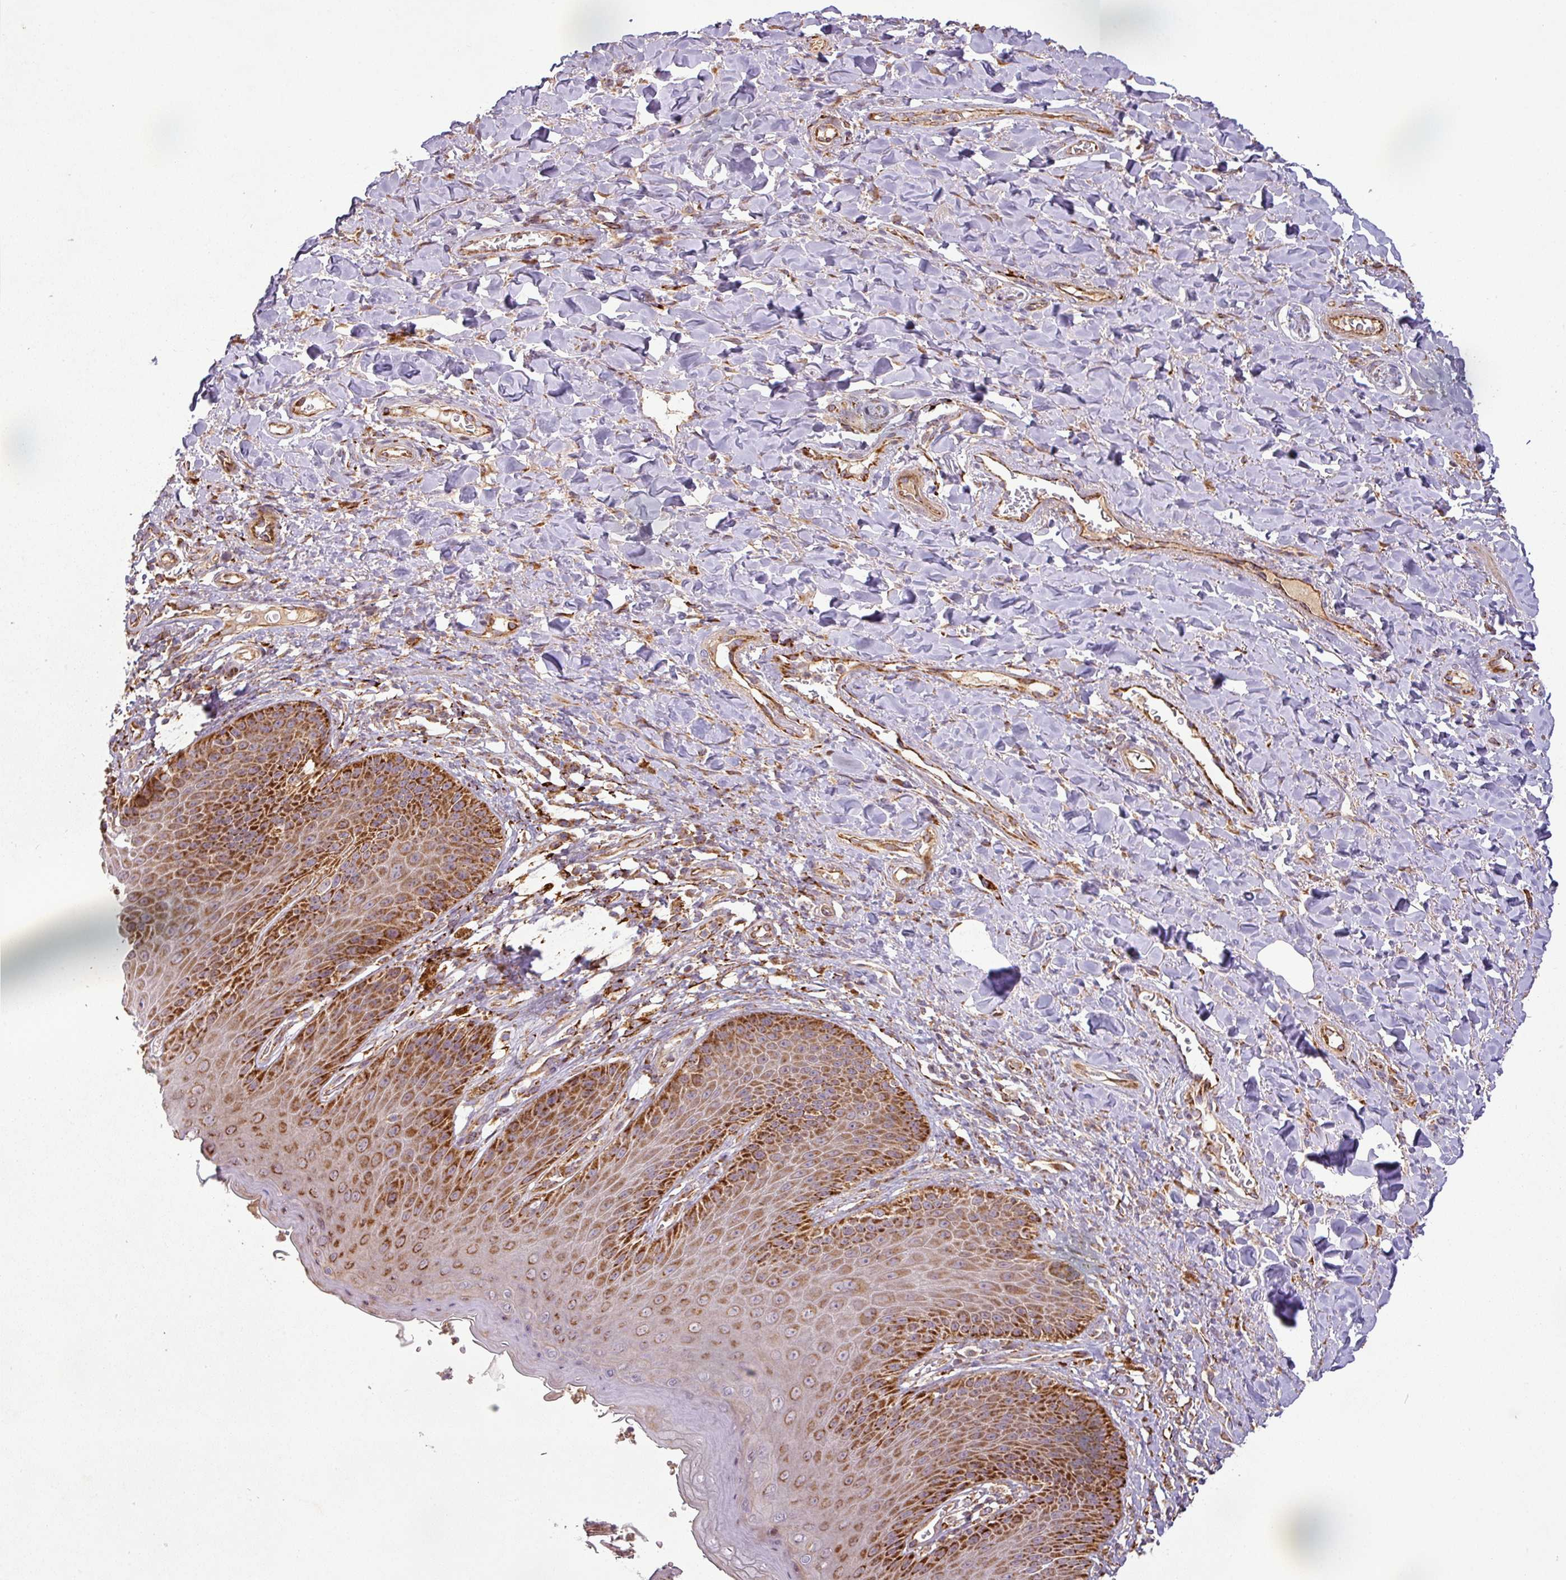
{"staining": {"intensity": "strong", "quantity": ">75%", "location": "cytoplasmic/membranous"}, "tissue": "skin", "cell_type": "Epidermal cells", "image_type": "normal", "snomed": [{"axis": "morphology", "description": "Normal tissue, NOS"}, {"axis": "topography", "description": "Anal"}], "caption": "IHC of benign human skin displays high levels of strong cytoplasmic/membranous staining in about >75% of epidermal cells.", "gene": "GPD2", "patient": {"sex": "female", "age": 89}}